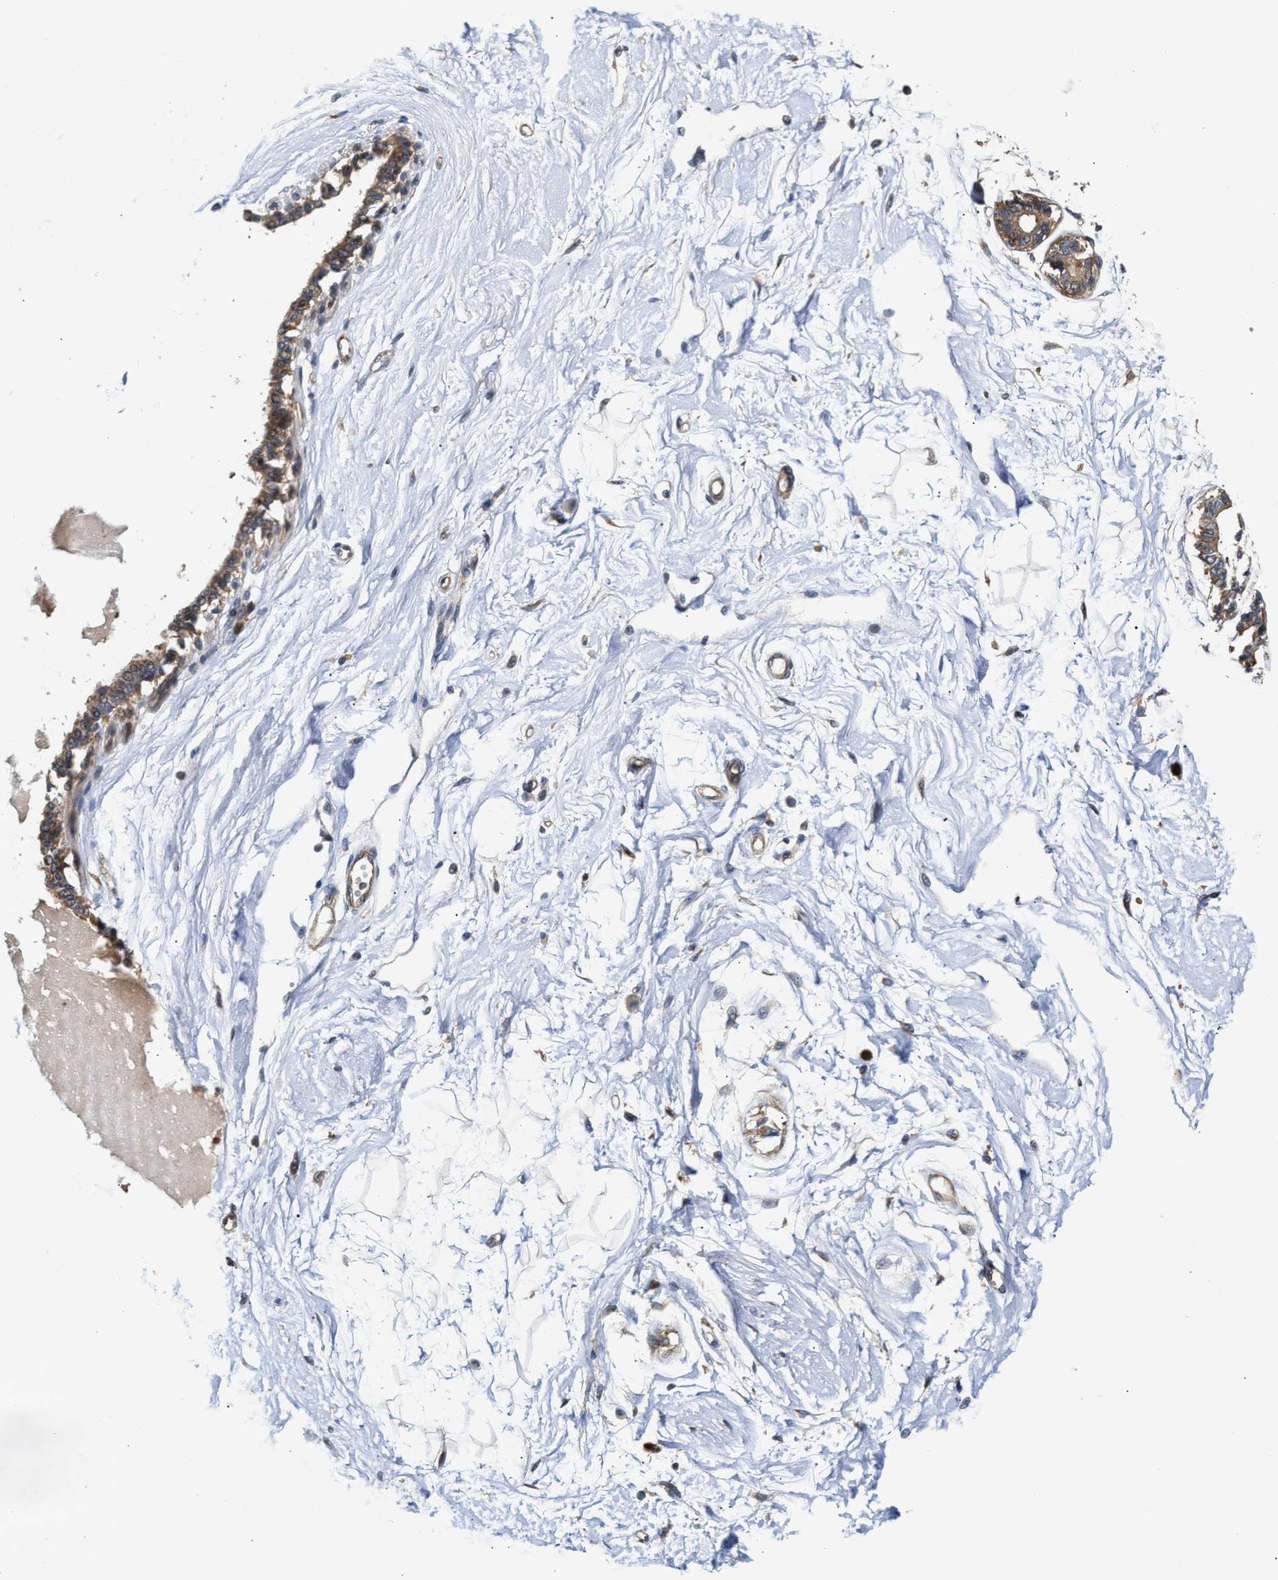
{"staining": {"intensity": "moderate", "quantity": ">75%", "location": "cytoplasmic/membranous"}, "tissue": "breast", "cell_type": "Adipocytes", "image_type": "normal", "snomed": [{"axis": "morphology", "description": "Normal tissue, NOS"}, {"axis": "topography", "description": "Breast"}], "caption": "Immunohistochemical staining of benign breast shows medium levels of moderate cytoplasmic/membranous expression in approximately >75% of adipocytes. (DAB (3,3'-diaminobenzidine) IHC with brightfield microscopy, high magnification).", "gene": "CLIP2", "patient": {"sex": "female", "age": 45}}